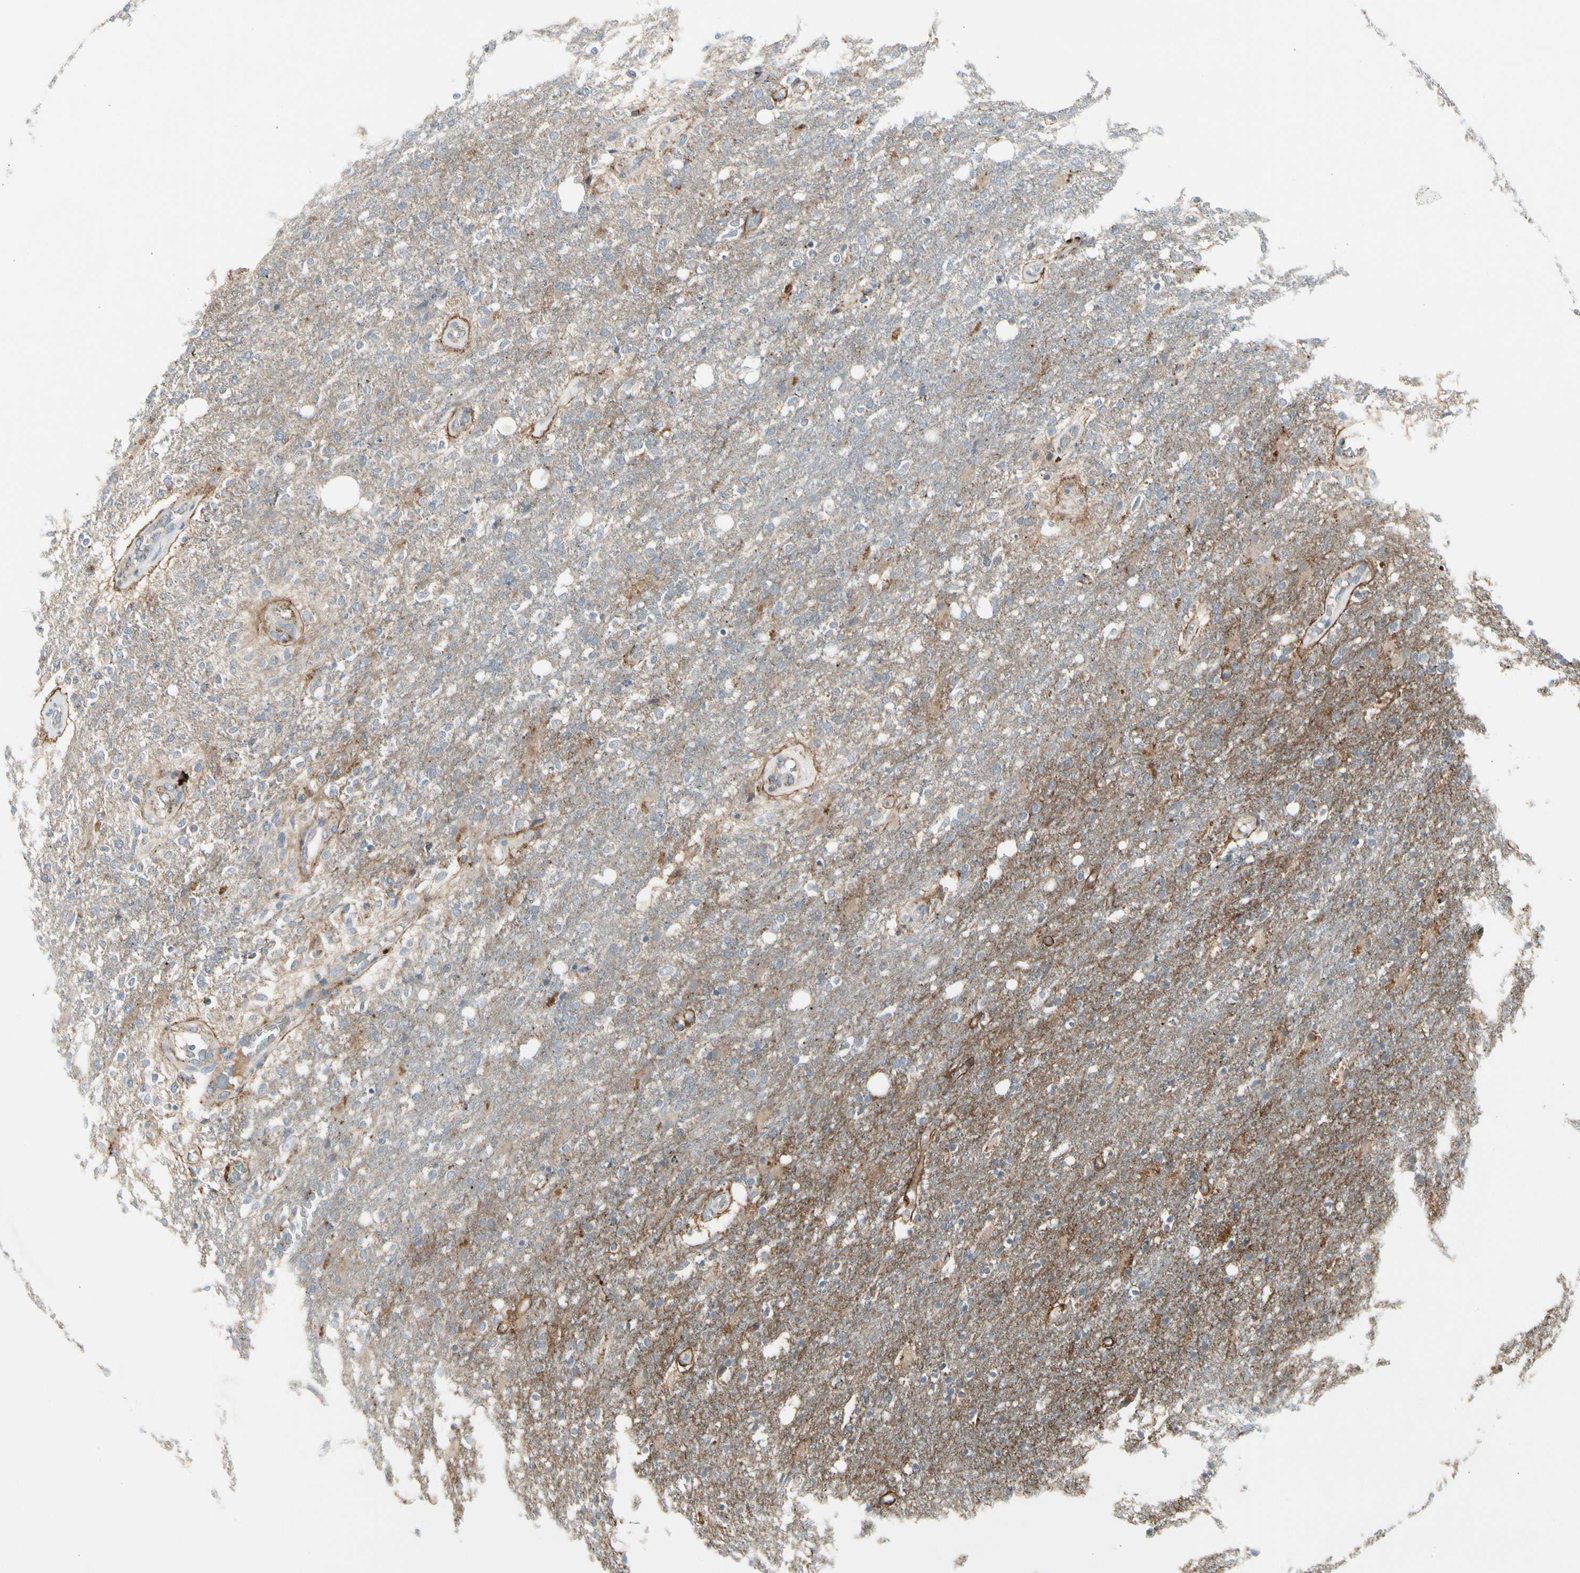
{"staining": {"intensity": "weak", "quantity": ">75%", "location": "cytoplasmic/membranous"}, "tissue": "glioma", "cell_type": "Tumor cells", "image_type": "cancer", "snomed": [{"axis": "morphology", "description": "Normal tissue, NOS"}, {"axis": "morphology", "description": "Glioma, malignant, High grade"}, {"axis": "topography", "description": "Cerebral cortex"}], "caption": "Immunohistochemistry (IHC) of glioma shows low levels of weak cytoplasmic/membranous staining in approximately >75% of tumor cells.", "gene": "GRN", "patient": {"sex": "male", "age": 77}}